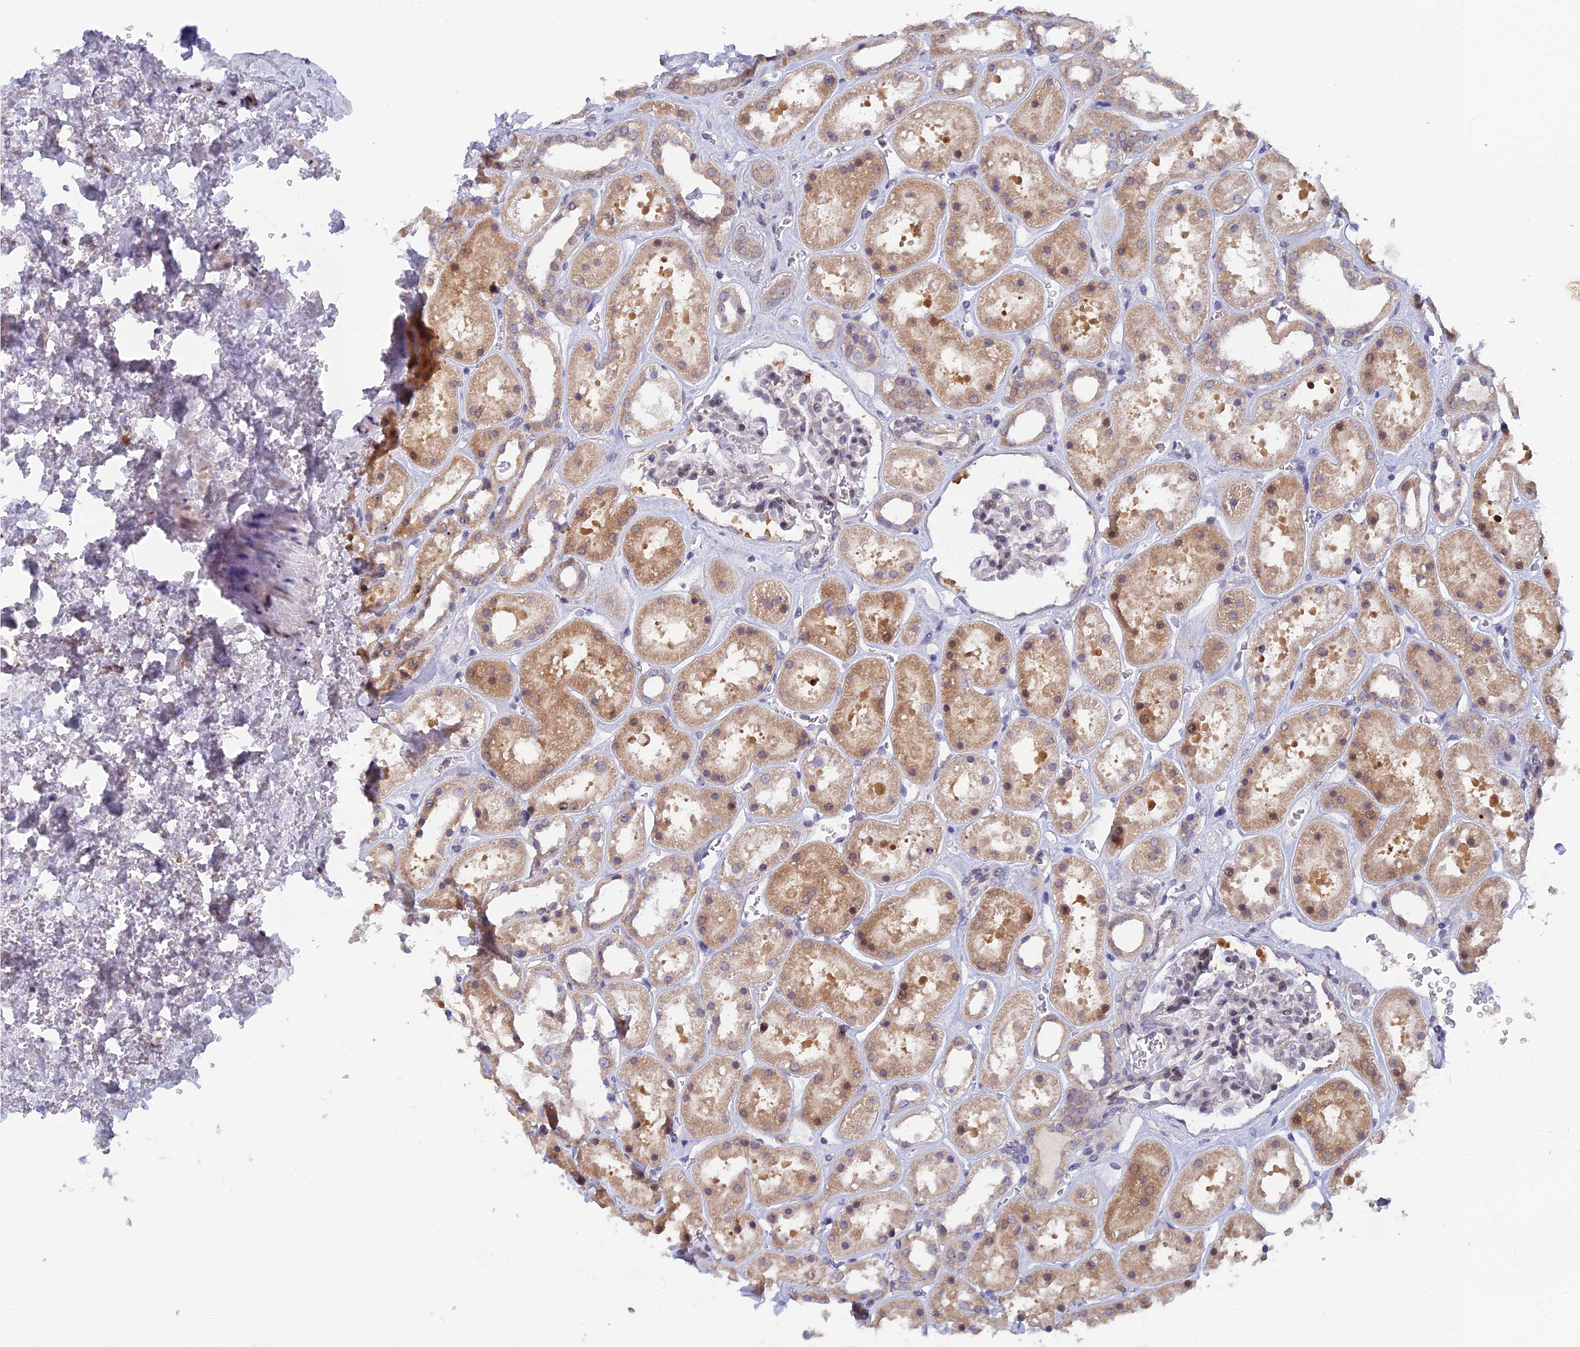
{"staining": {"intensity": "negative", "quantity": "none", "location": "none"}, "tissue": "kidney", "cell_type": "Cells in glomeruli", "image_type": "normal", "snomed": [{"axis": "morphology", "description": "Normal tissue, NOS"}, {"axis": "topography", "description": "Kidney"}], "caption": "Human kidney stained for a protein using immunohistochemistry demonstrates no positivity in cells in glomeruli.", "gene": "SRA1", "patient": {"sex": "female", "age": 41}}